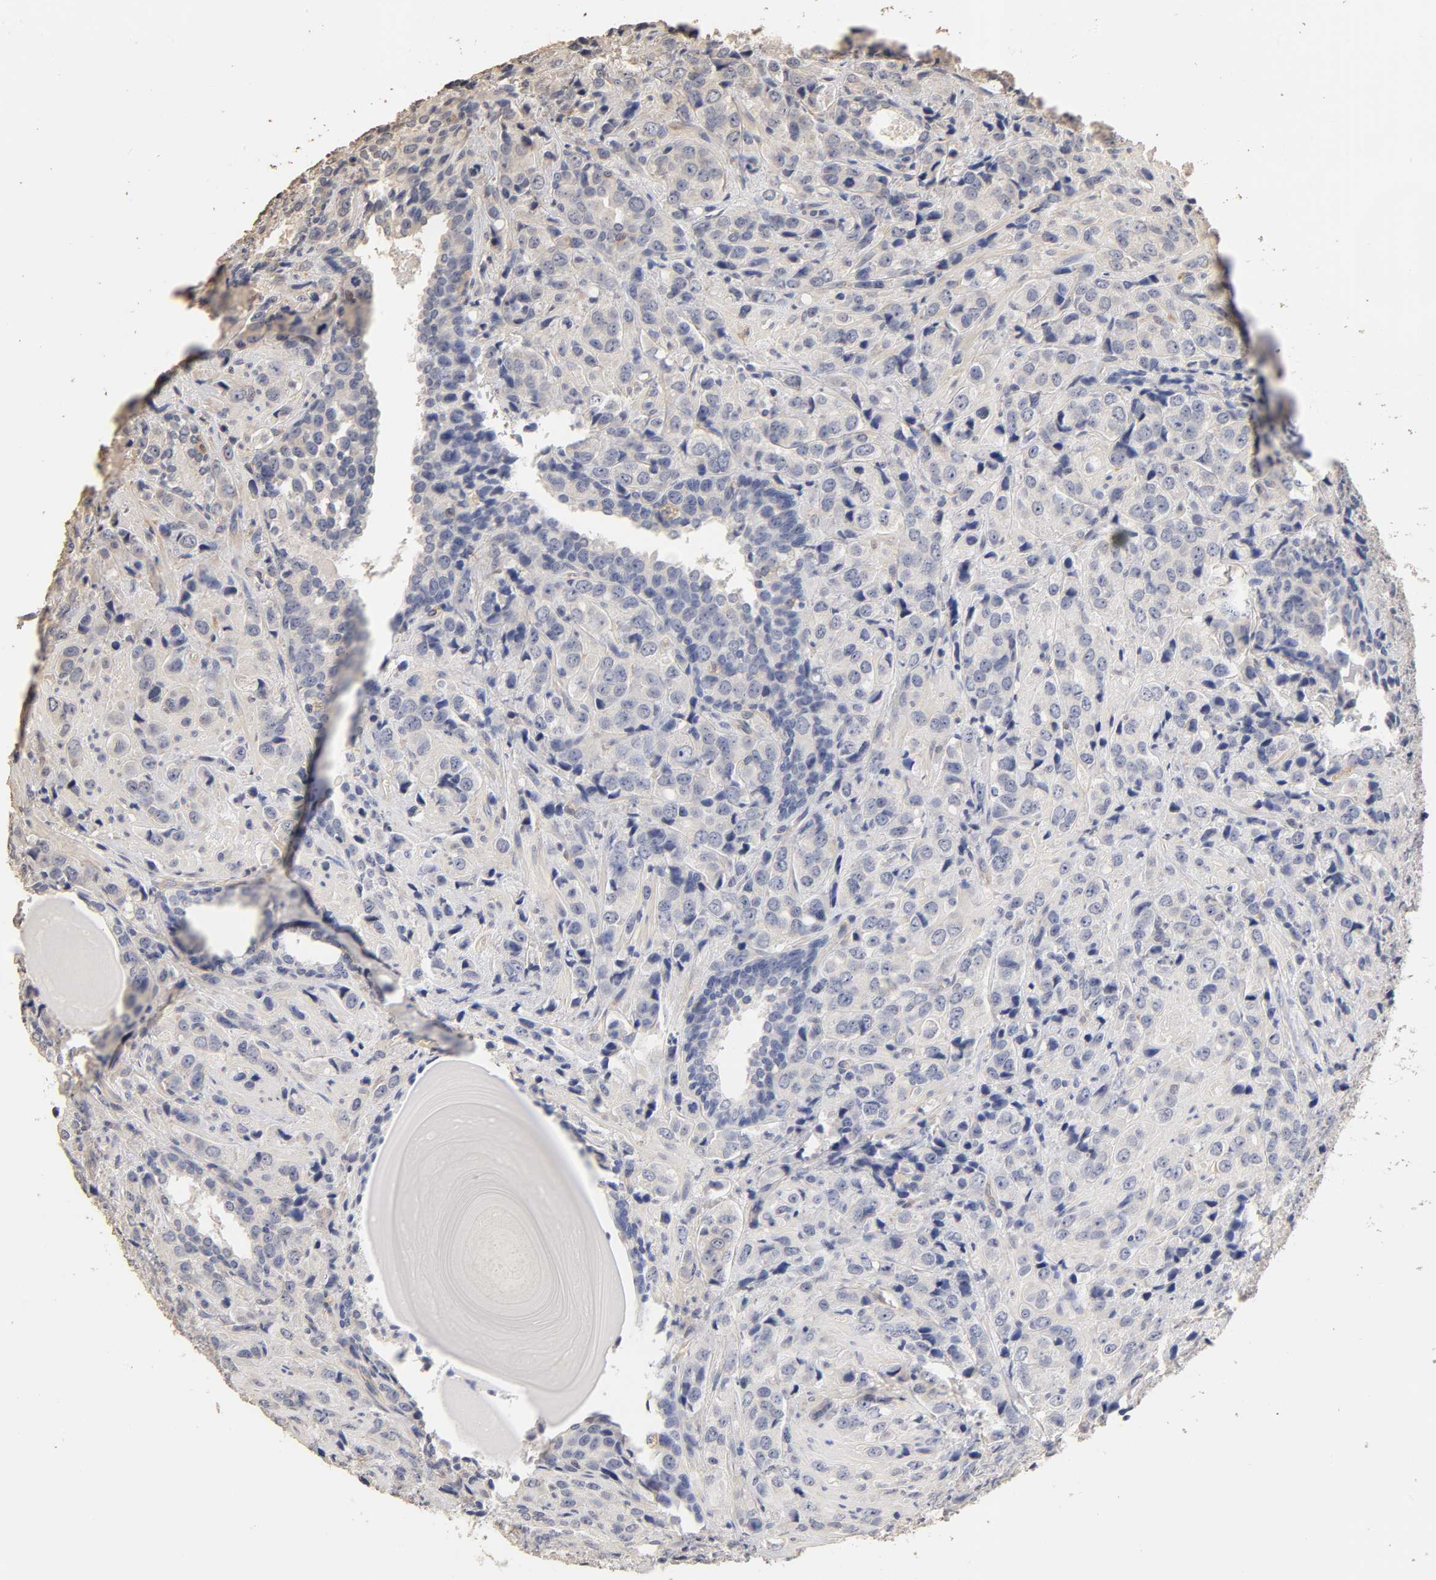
{"staining": {"intensity": "negative", "quantity": "none", "location": "none"}, "tissue": "prostate cancer", "cell_type": "Tumor cells", "image_type": "cancer", "snomed": [{"axis": "morphology", "description": "Adenocarcinoma, High grade"}, {"axis": "topography", "description": "Prostate"}], "caption": "High power microscopy photomicrograph of an immunohistochemistry histopathology image of prostate adenocarcinoma (high-grade), revealing no significant expression in tumor cells. Brightfield microscopy of immunohistochemistry (IHC) stained with DAB (brown) and hematoxylin (blue), captured at high magnification.", "gene": "VSIG4", "patient": {"sex": "male", "age": 70}}